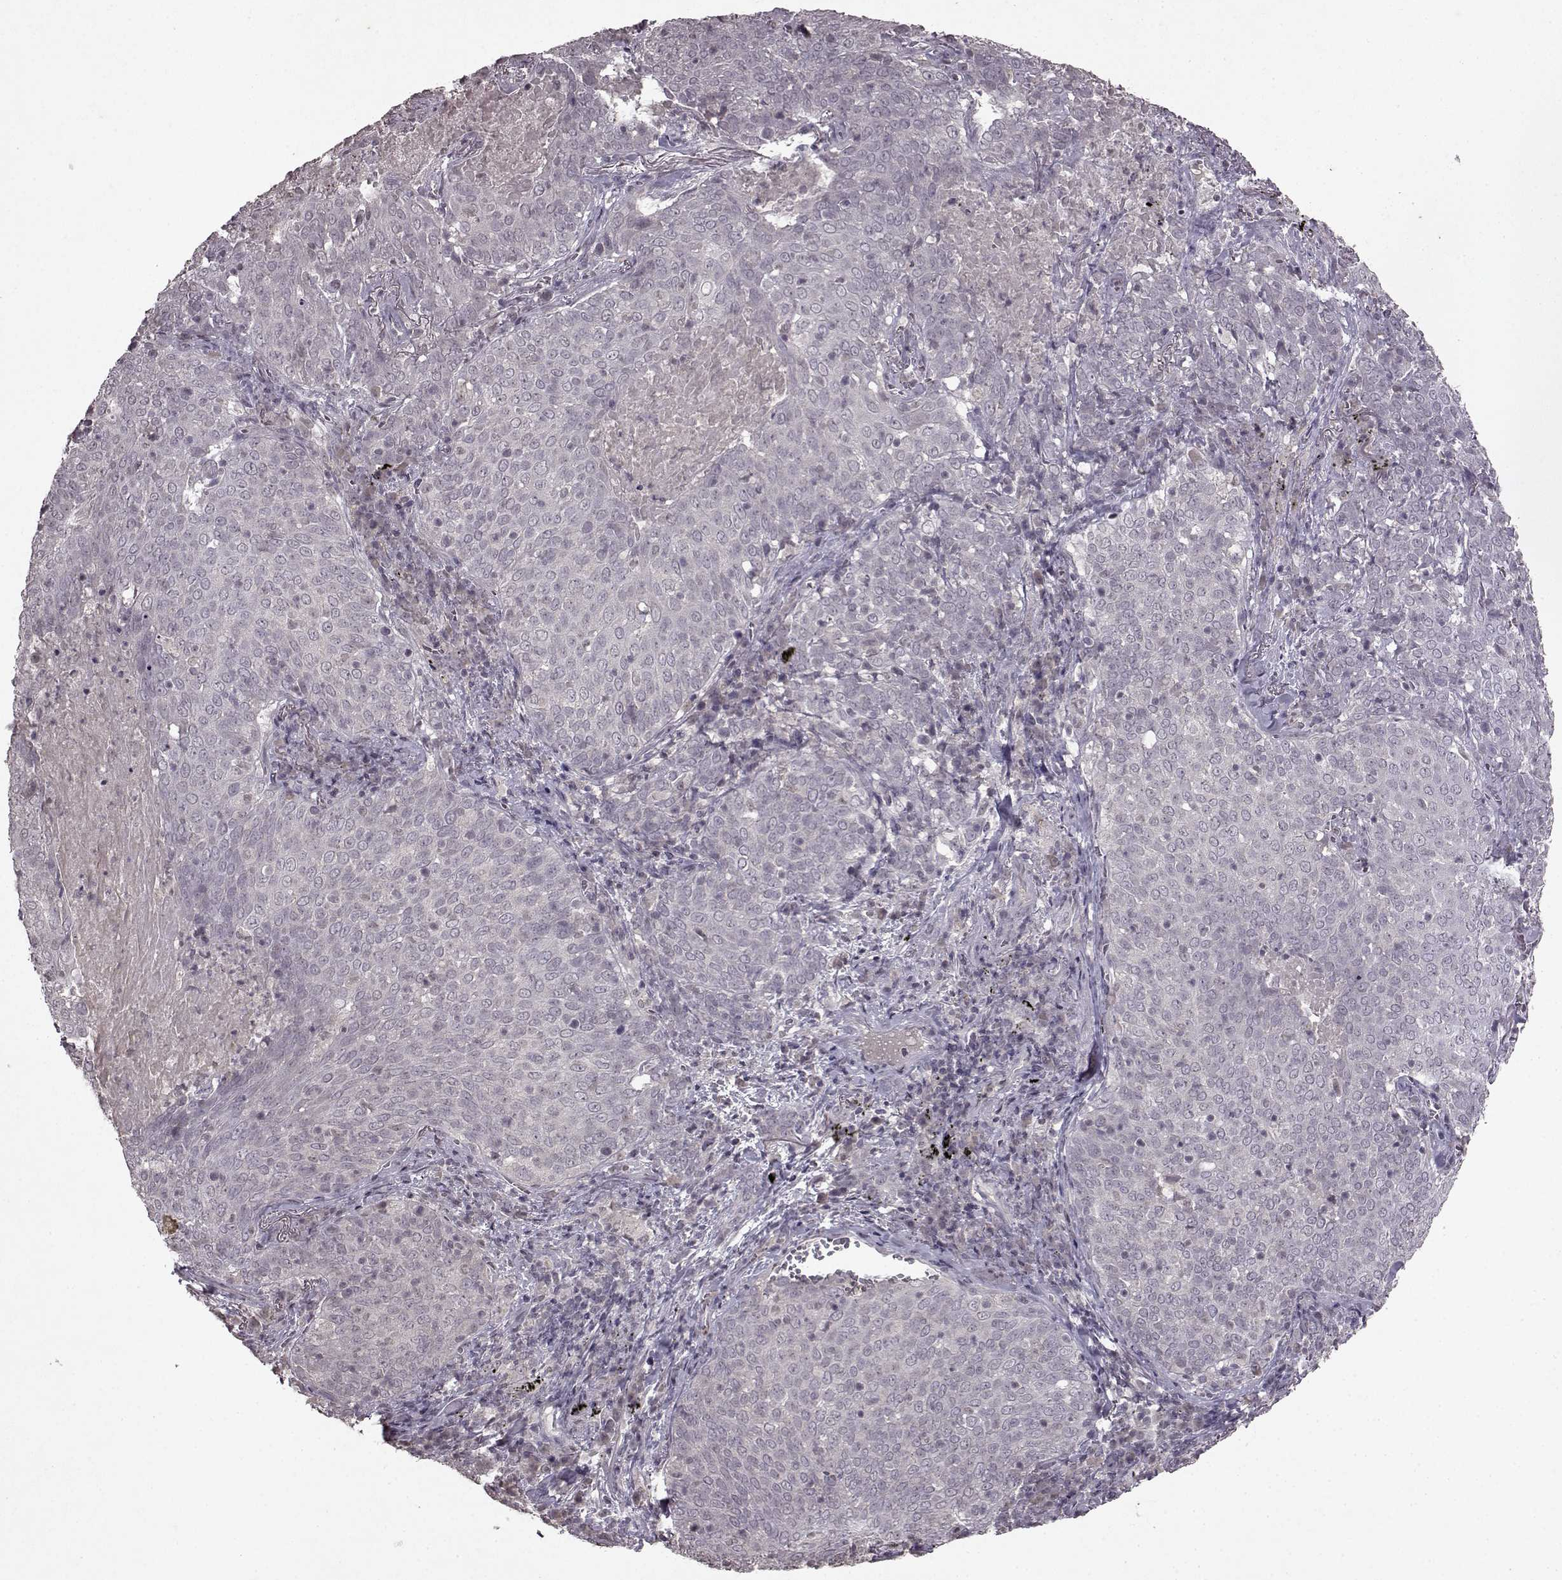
{"staining": {"intensity": "negative", "quantity": "none", "location": "none"}, "tissue": "lung cancer", "cell_type": "Tumor cells", "image_type": "cancer", "snomed": [{"axis": "morphology", "description": "Squamous cell carcinoma, NOS"}, {"axis": "topography", "description": "Lung"}], "caption": "Immunohistochemical staining of lung cancer (squamous cell carcinoma) shows no significant expression in tumor cells.", "gene": "LHB", "patient": {"sex": "male", "age": 82}}